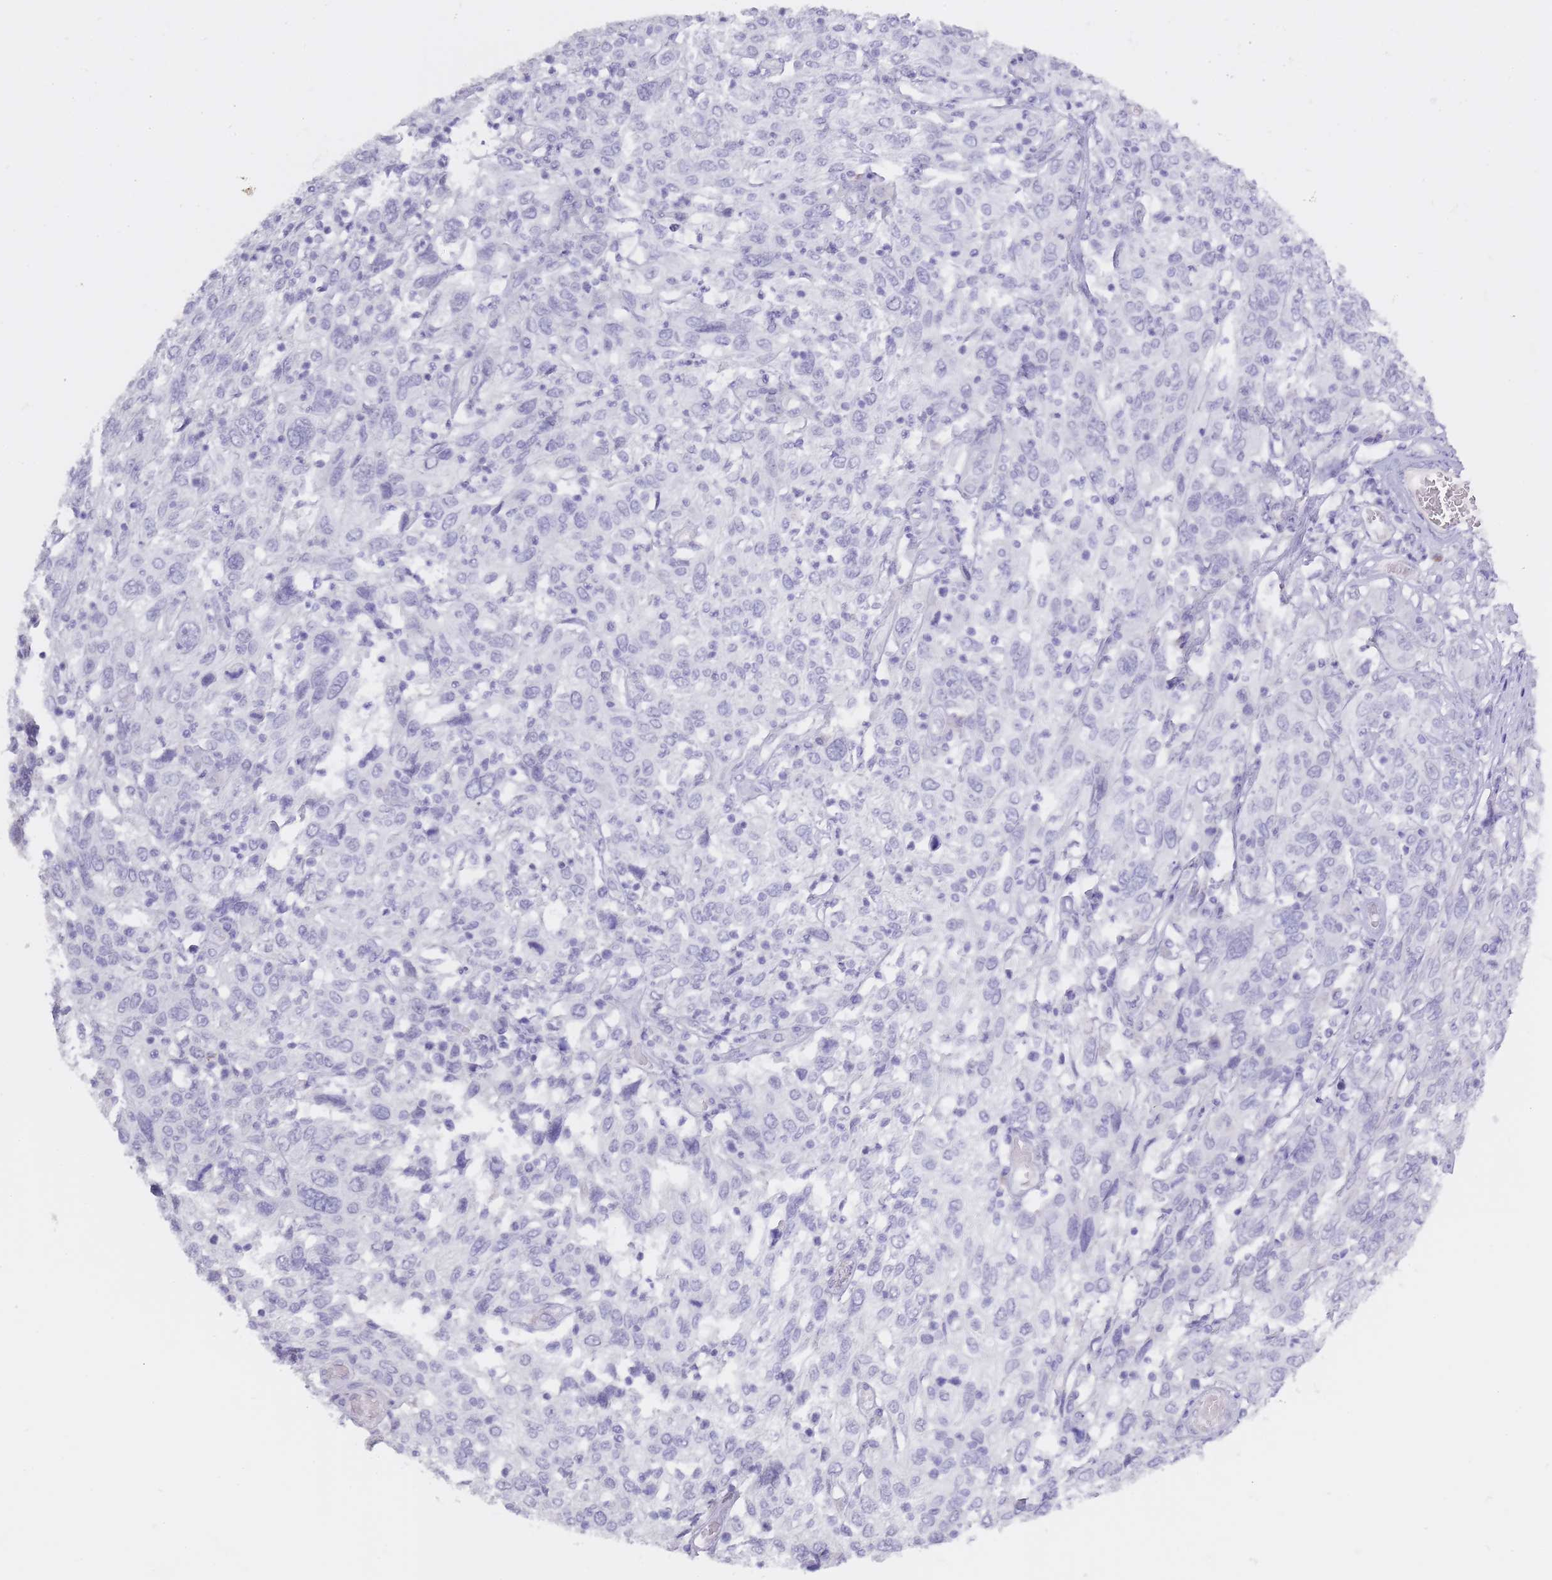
{"staining": {"intensity": "negative", "quantity": "none", "location": "none"}, "tissue": "cervical cancer", "cell_type": "Tumor cells", "image_type": "cancer", "snomed": [{"axis": "morphology", "description": "Squamous cell carcinoma, NOS"}, {"axis": "topography", "description": "Cervix"}], "caption": "Tumor cells are negative for protein expression in human squamous cell carcinoma (cervical).", "gene": "BDKRB2", "patient": {"sex": "female", "age": 46}}